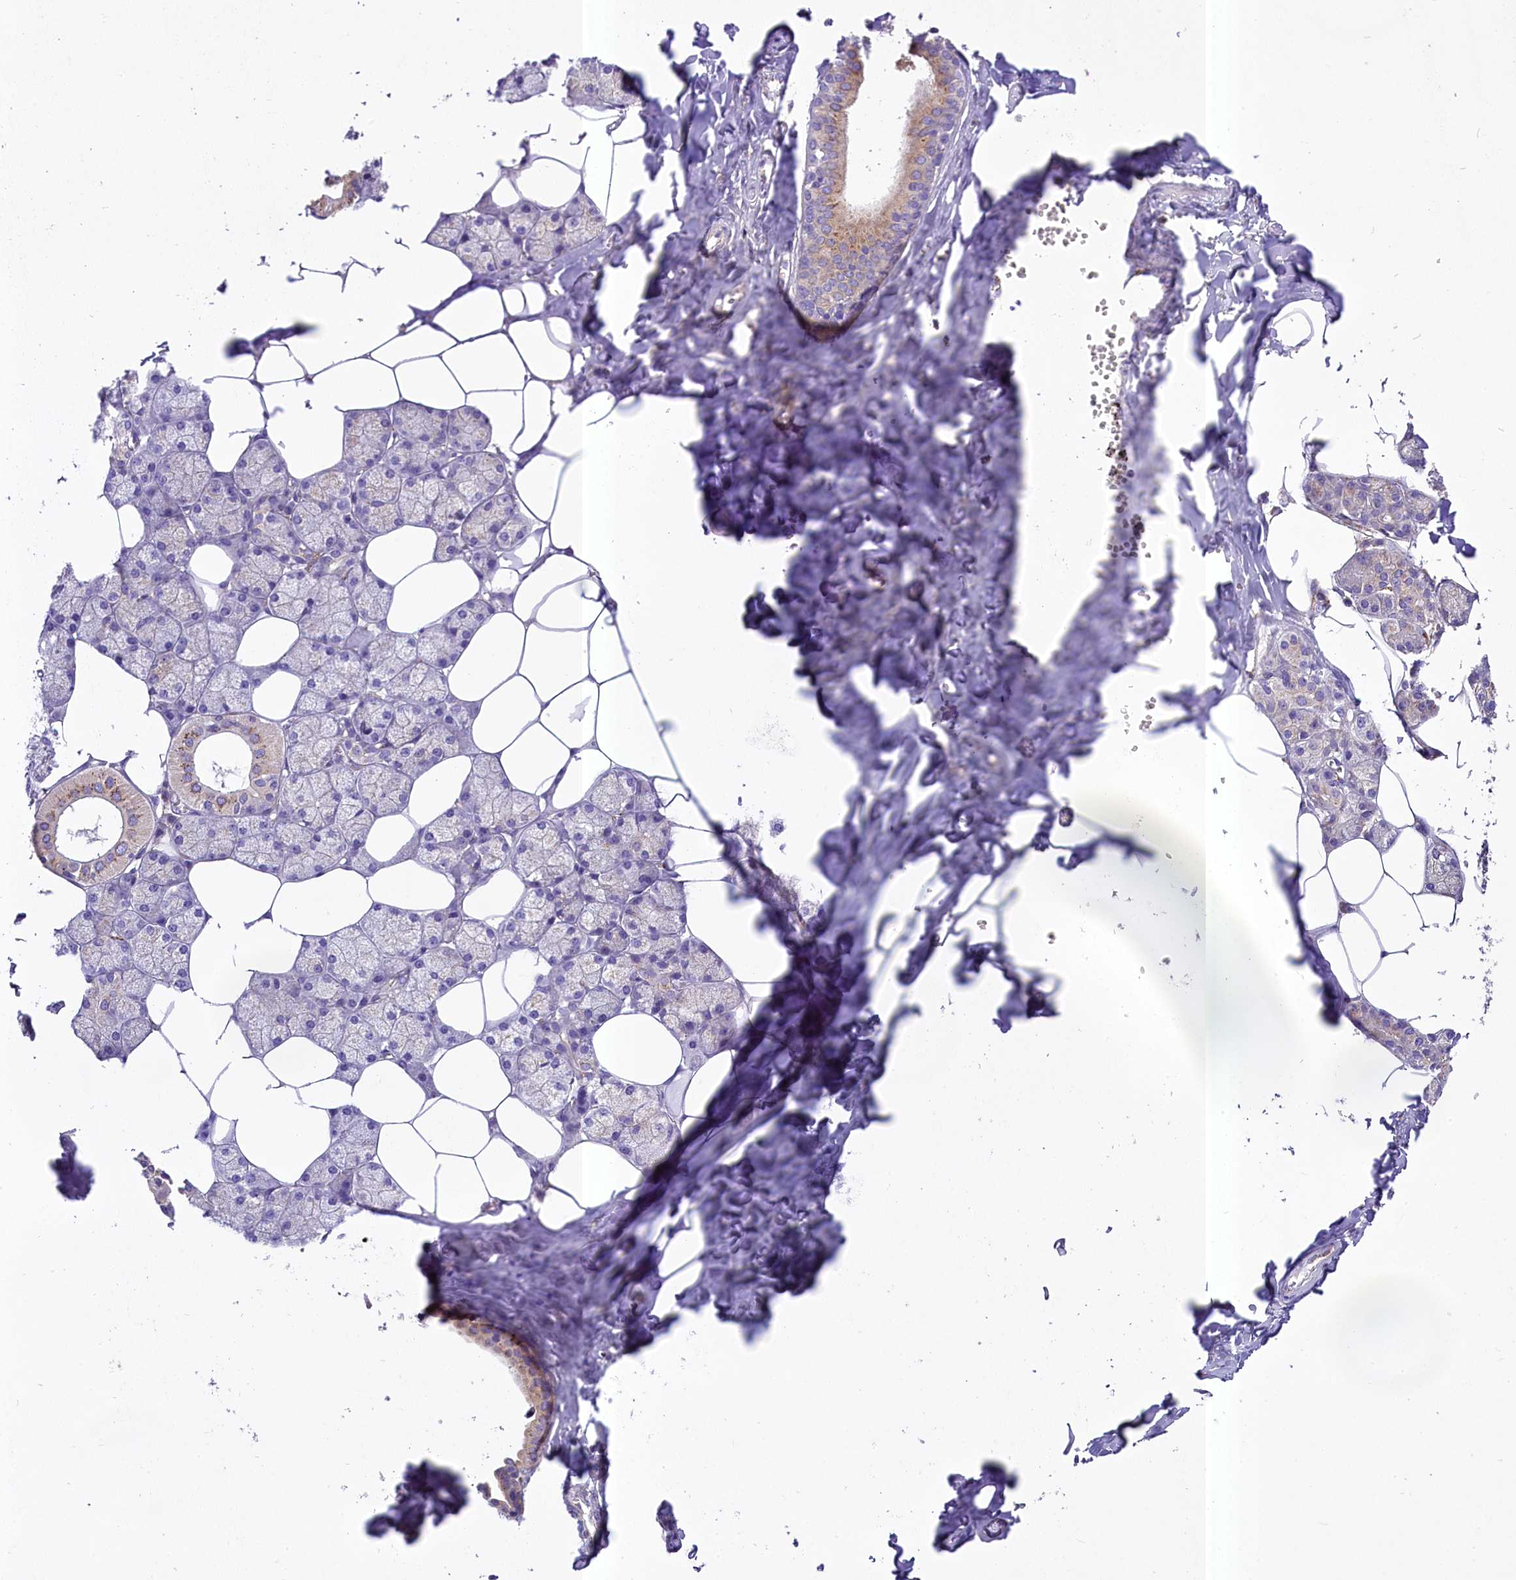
{"staining": {"intensity": "moderate", "quantity": "<25%", "location": "cytoplasmic/membranous"}, "tissue": "salivary gland", "cell_type": "Glandular cells", "image_type": "normal", "snomed": [{"axis": "morphology", "description": "Normal tissue, NOS"}, {"axis": "topography", "description": "Salivary gland"}], "caption": "Normal salivary gland shows moderate cytoplasmic/membranous expression in about <25% of glandular cells, visualized by immunohistochemistry. The staining was performed using DAB (3,3'-diaminobenzidine) to visualize the protein expression in brown, while the nuclei were stained in blue with hematoxylin (Magnification: 20x).", "gene": "PEMT", "patient": {"sex": "male", "age": 62}}